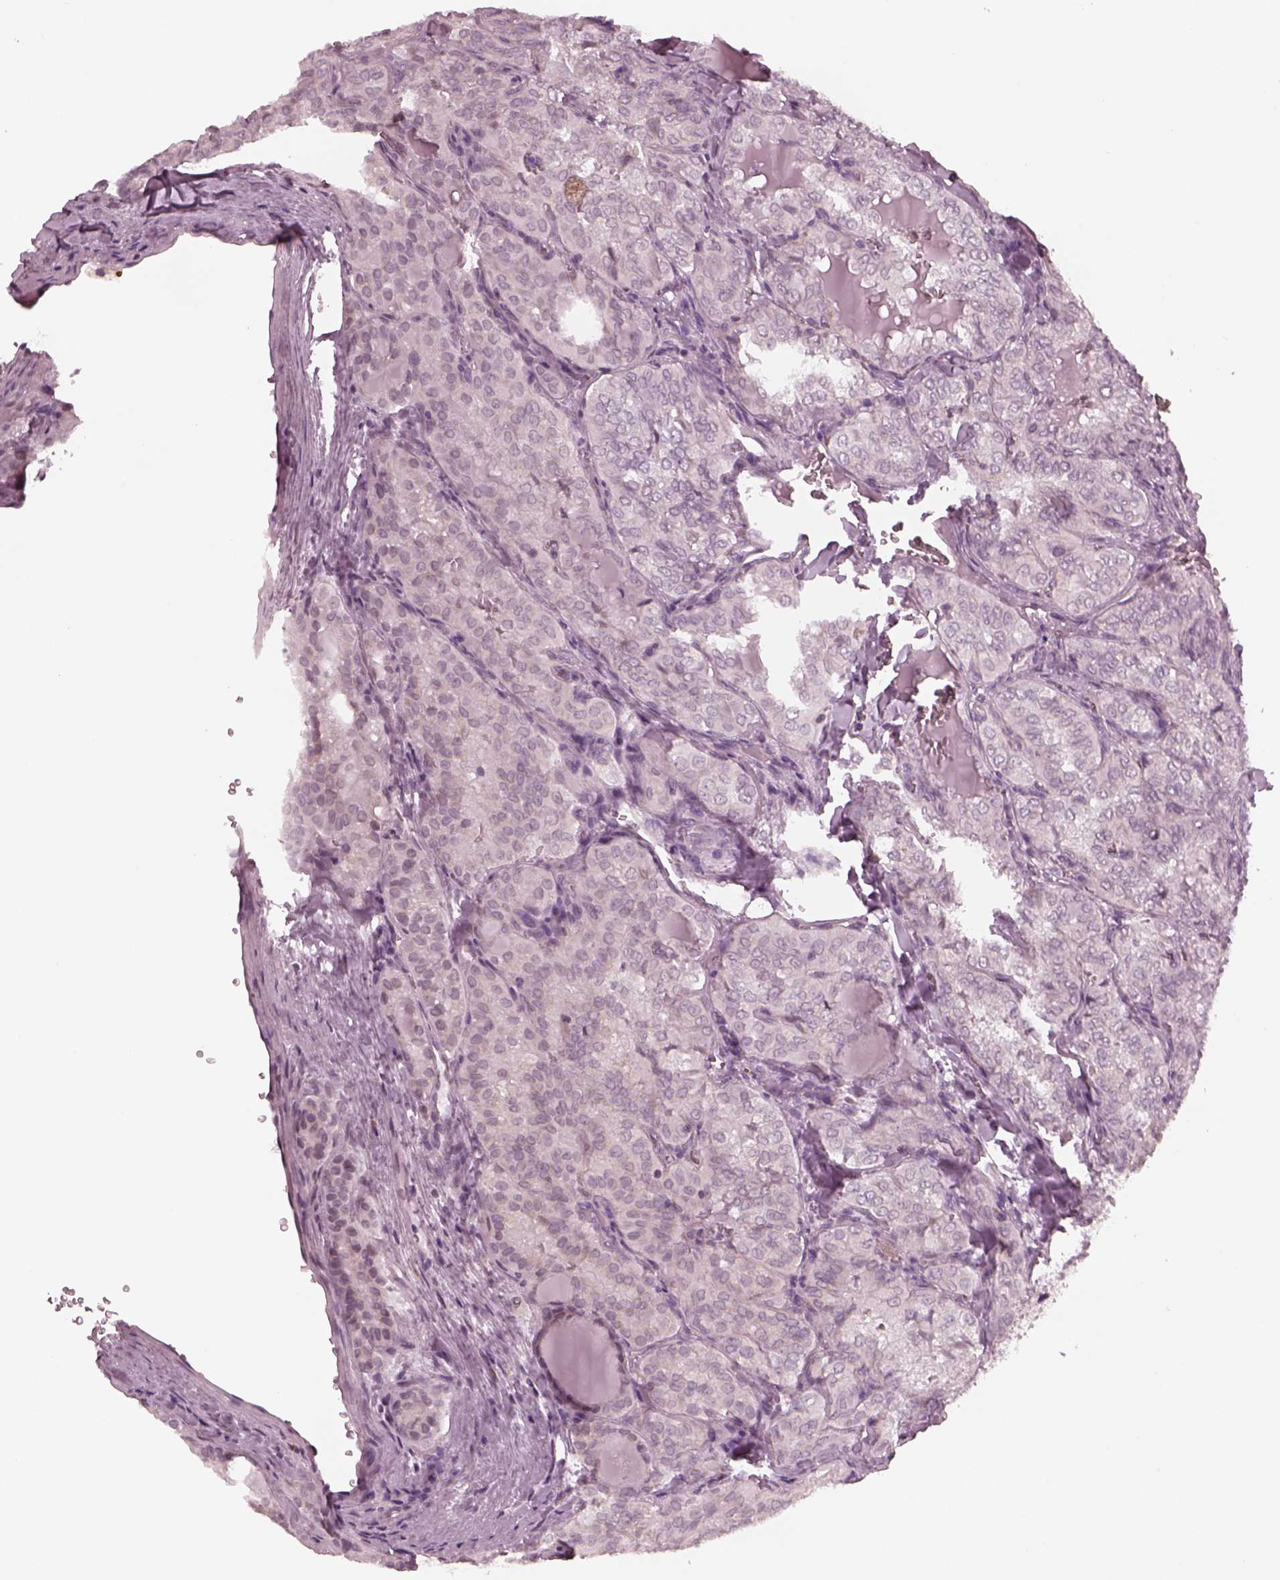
{"staining": {"intensity": "negative", "quantity": "none", "location": "none"}, "tissue": "thyroid cancer", "cell_type": "Tumor cells", "image_type": "cancer", "snomed": [{"axis": "morphology", "description": "Papillary adenocarcinoma, NOS"}, {"axis": "topography", "description": "Thyroid gland"}], "caption": "This histopathology image is of thyroid cancer stained with IHC to label a protein in brown with the nuclei are counter-stained blue. There is no expression in tumor cells. The staining was performed using DAB (3,3'-diaminobenzidine) to visualize the protein expression in brown, while the nuclei were stained in blue with hematoxylin (Magnification: 20x).", "gene": "CELSR3", "patient": {"sex": "female", "age": 41}}